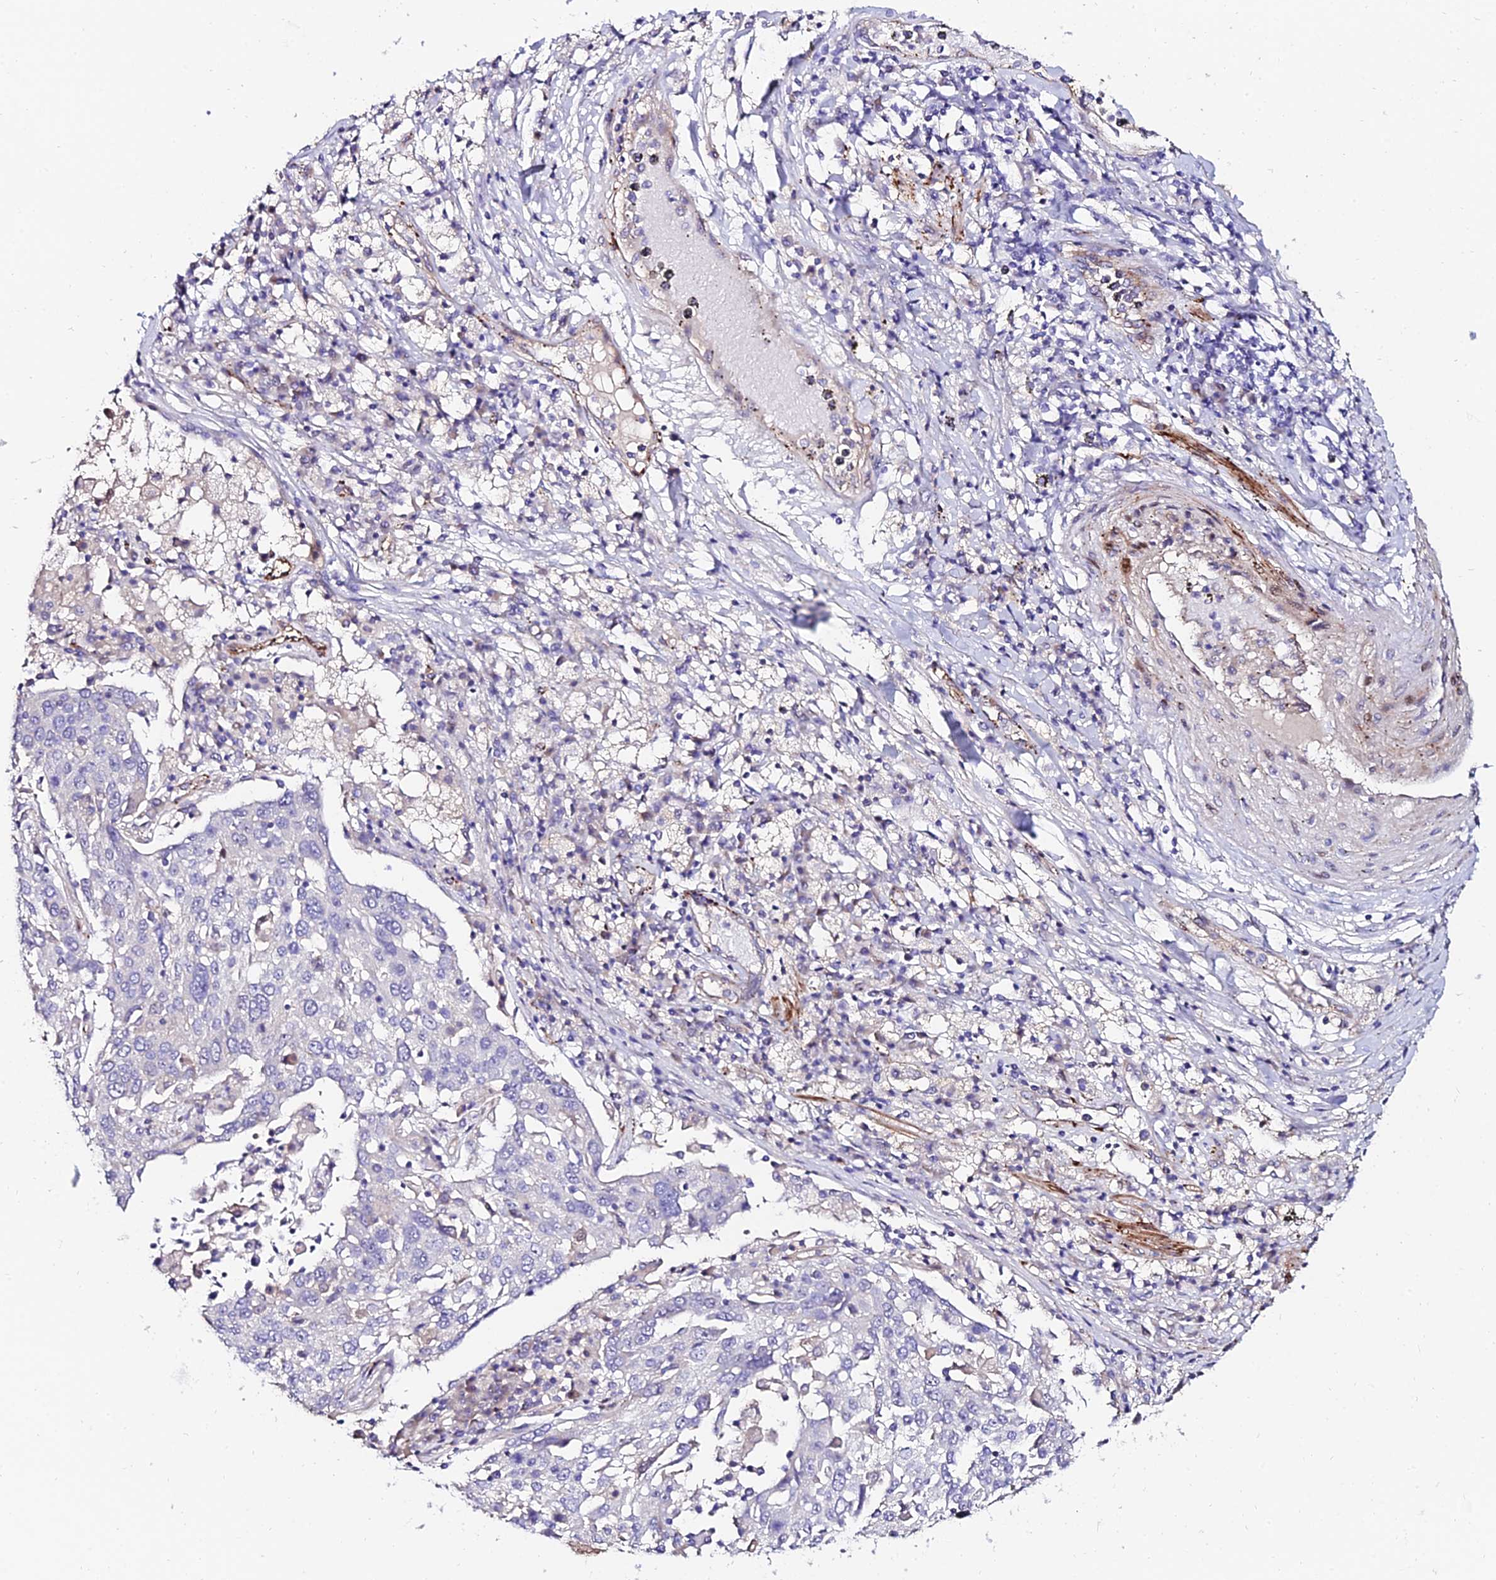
{"staining": {"intensity": "negative", "quantity": "none", "location": "none"}, "tissue": "lung cancer", "cell_type": "Tumor cells", "image_type": "cancer", "snomed": [{"axis": "morphology", "description": "Squamous cell carcinoma, NOS"}, {"axis": "topography", "description": "Lung"}], "caption": "Tumor cells show no significant expression in squamous cell carcinoma (lung). (DAB immunohistochemistry (IHC) with hematoxylin counter stain).", "gene": "ALDH3B2", "patient": {"sex": "male", "age": 65}}